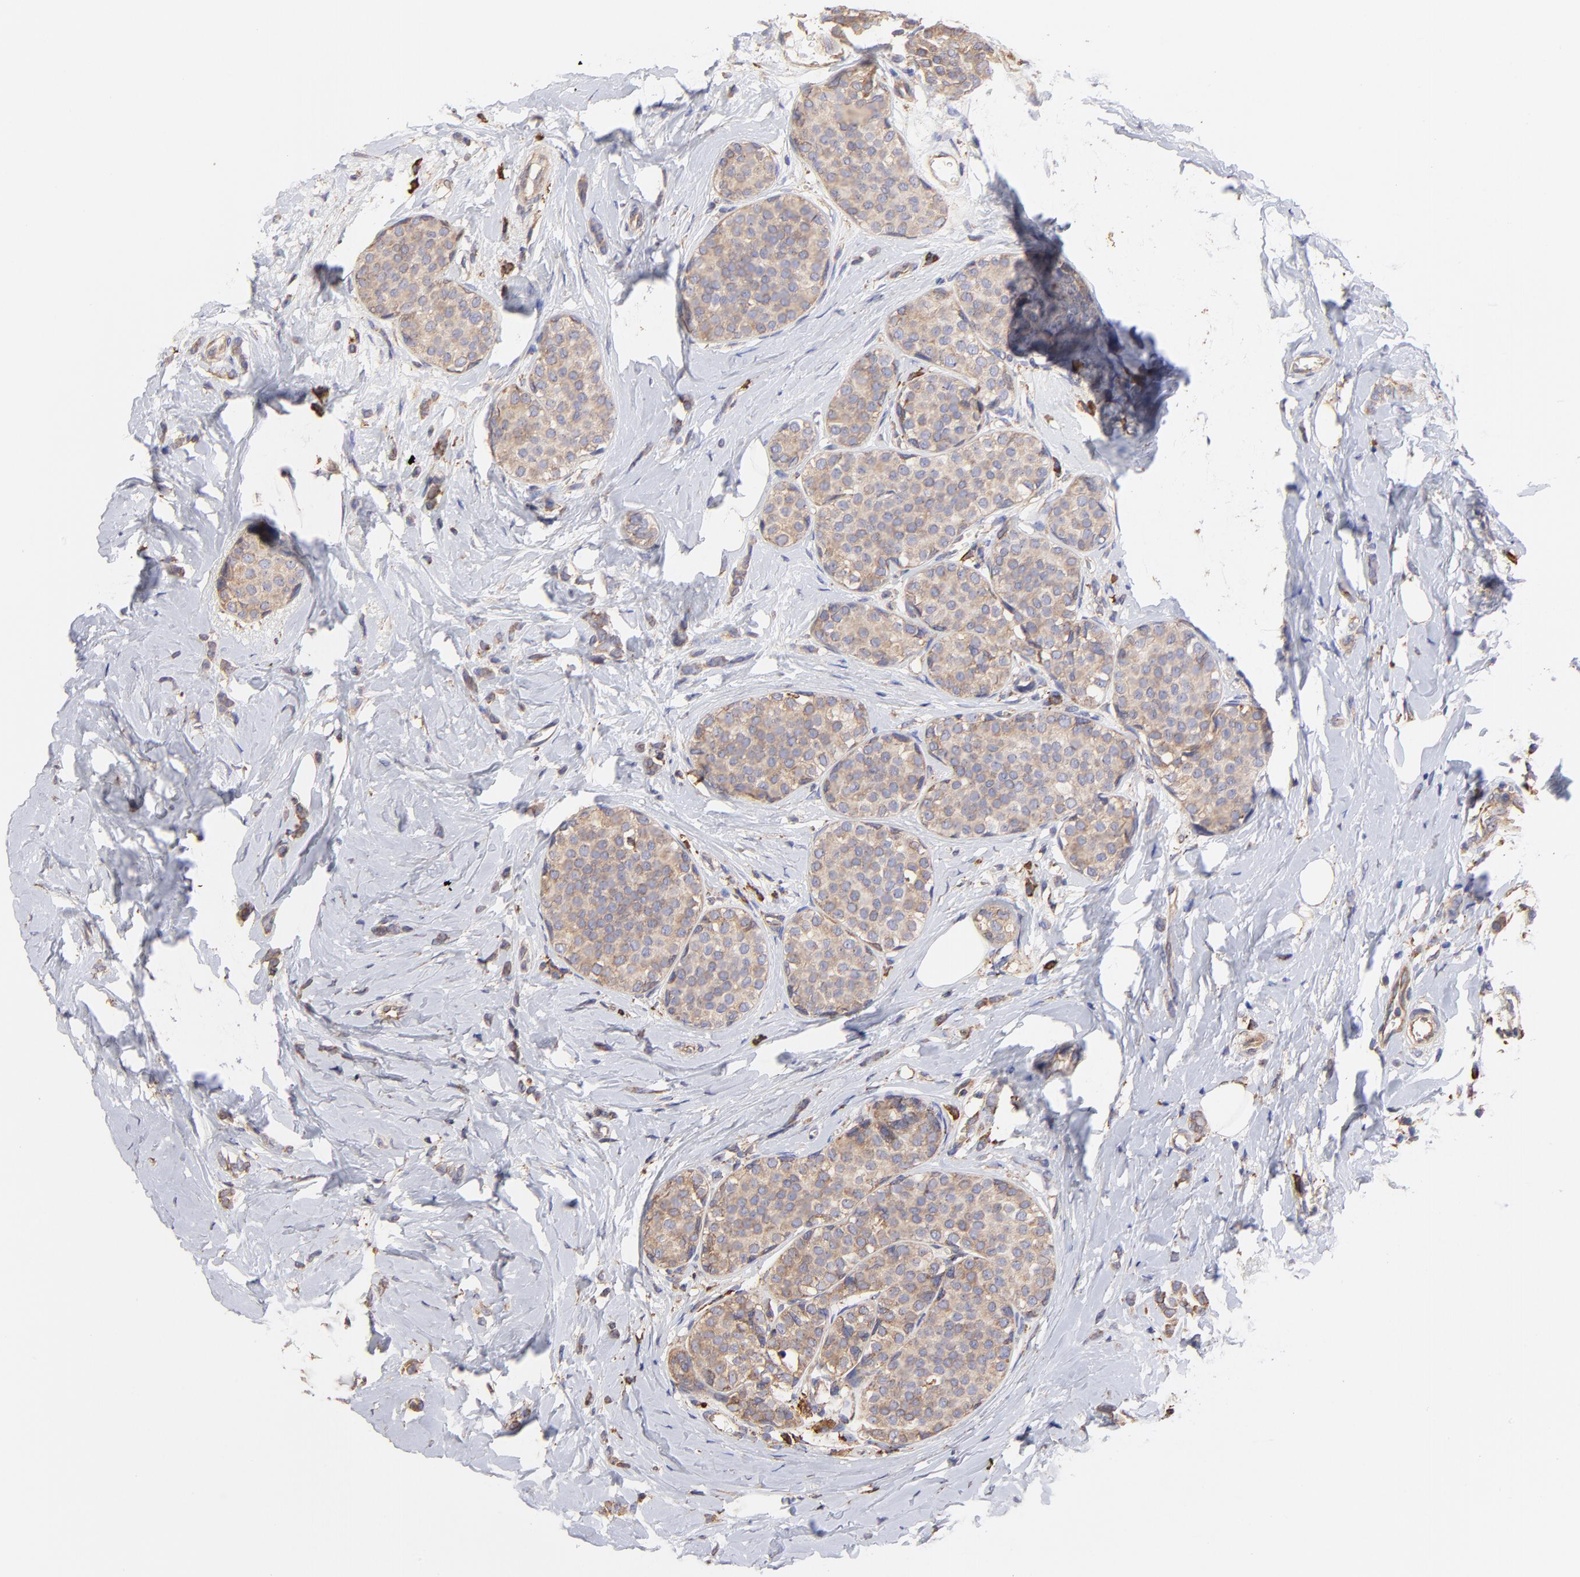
{"staining": {"intensity": "moderate", "quantity": ">75%", "location": "cytoplasmic/membranous"}, "tissue": "breast cancer", "cell_type": "Tumor cells", "image_type": "cancer", "snomed": [{"axis": "morphology", "description": "Lobular carcinoma"}, {"axis": "topography", "description": "Breast"}], "caption": "Protein expression analysis of human breast cancer reveals moderate cytoplasmic/membranous positivity in approximately >75% of tumor cells.", "gene": "PFKM", "patient": {"sex": "female", "age": 64}}